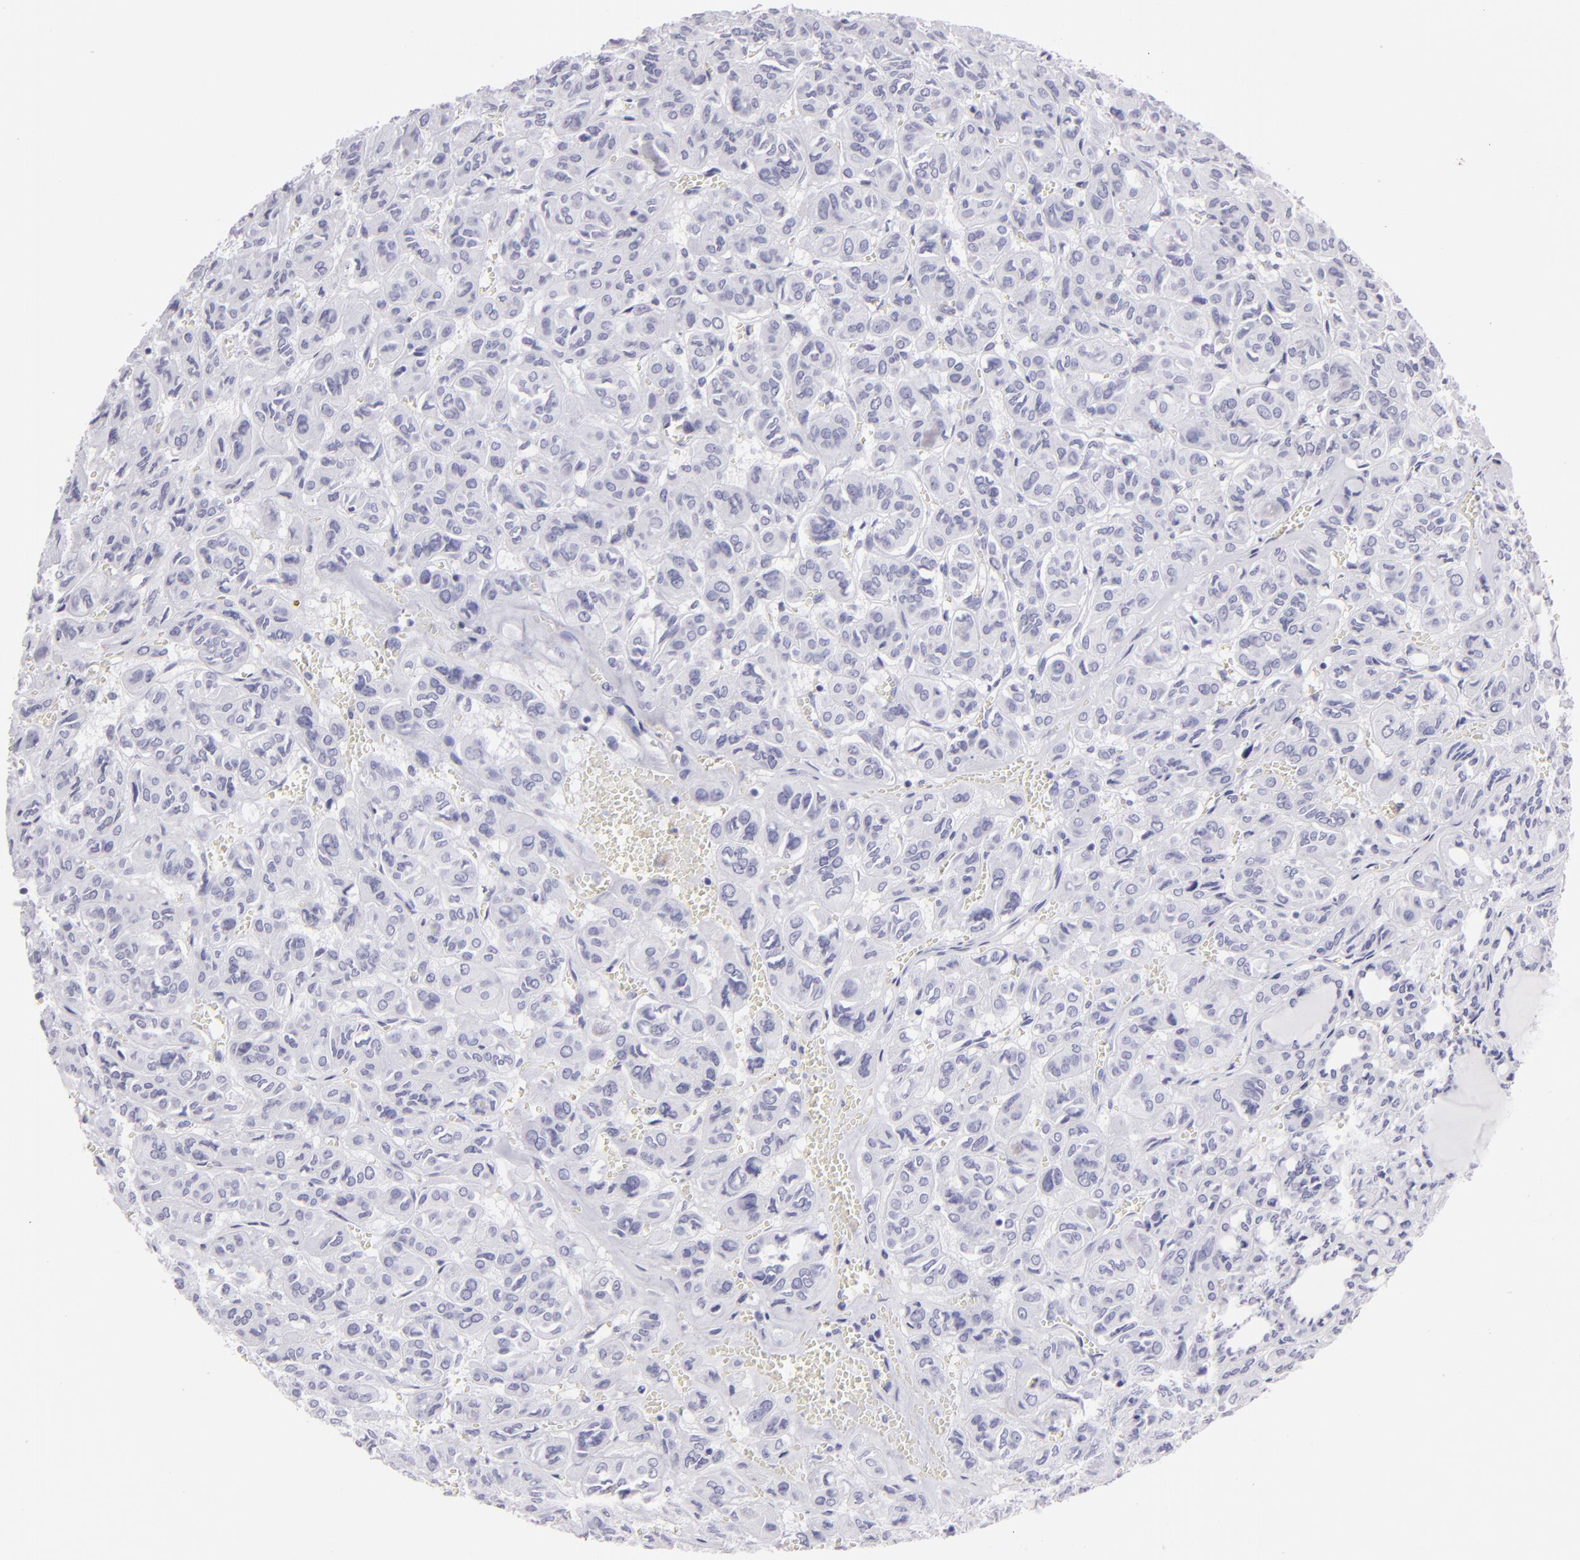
{"staining": {"intensity": "negative", "quantity": "none", "location": "none"}, "tissue": "thyroid cancer", "cell_type": "Tumor cells", "image_type": "cancer", "snomed": [{"axis": "morphology", "description": "Follicular adenoma carcinoma, NOS"}, {"axis": "topography", "description": "Thyroid gland"}], "caption": "Immunohistochemistry (IHC) histopathology image of human follicular adenoma carcinoma (thyroid) stained for a protein (brown), which displays no positivity in tumor cells.", "gene": "FLG", "patient": {"sex": "female", "age": 71}}